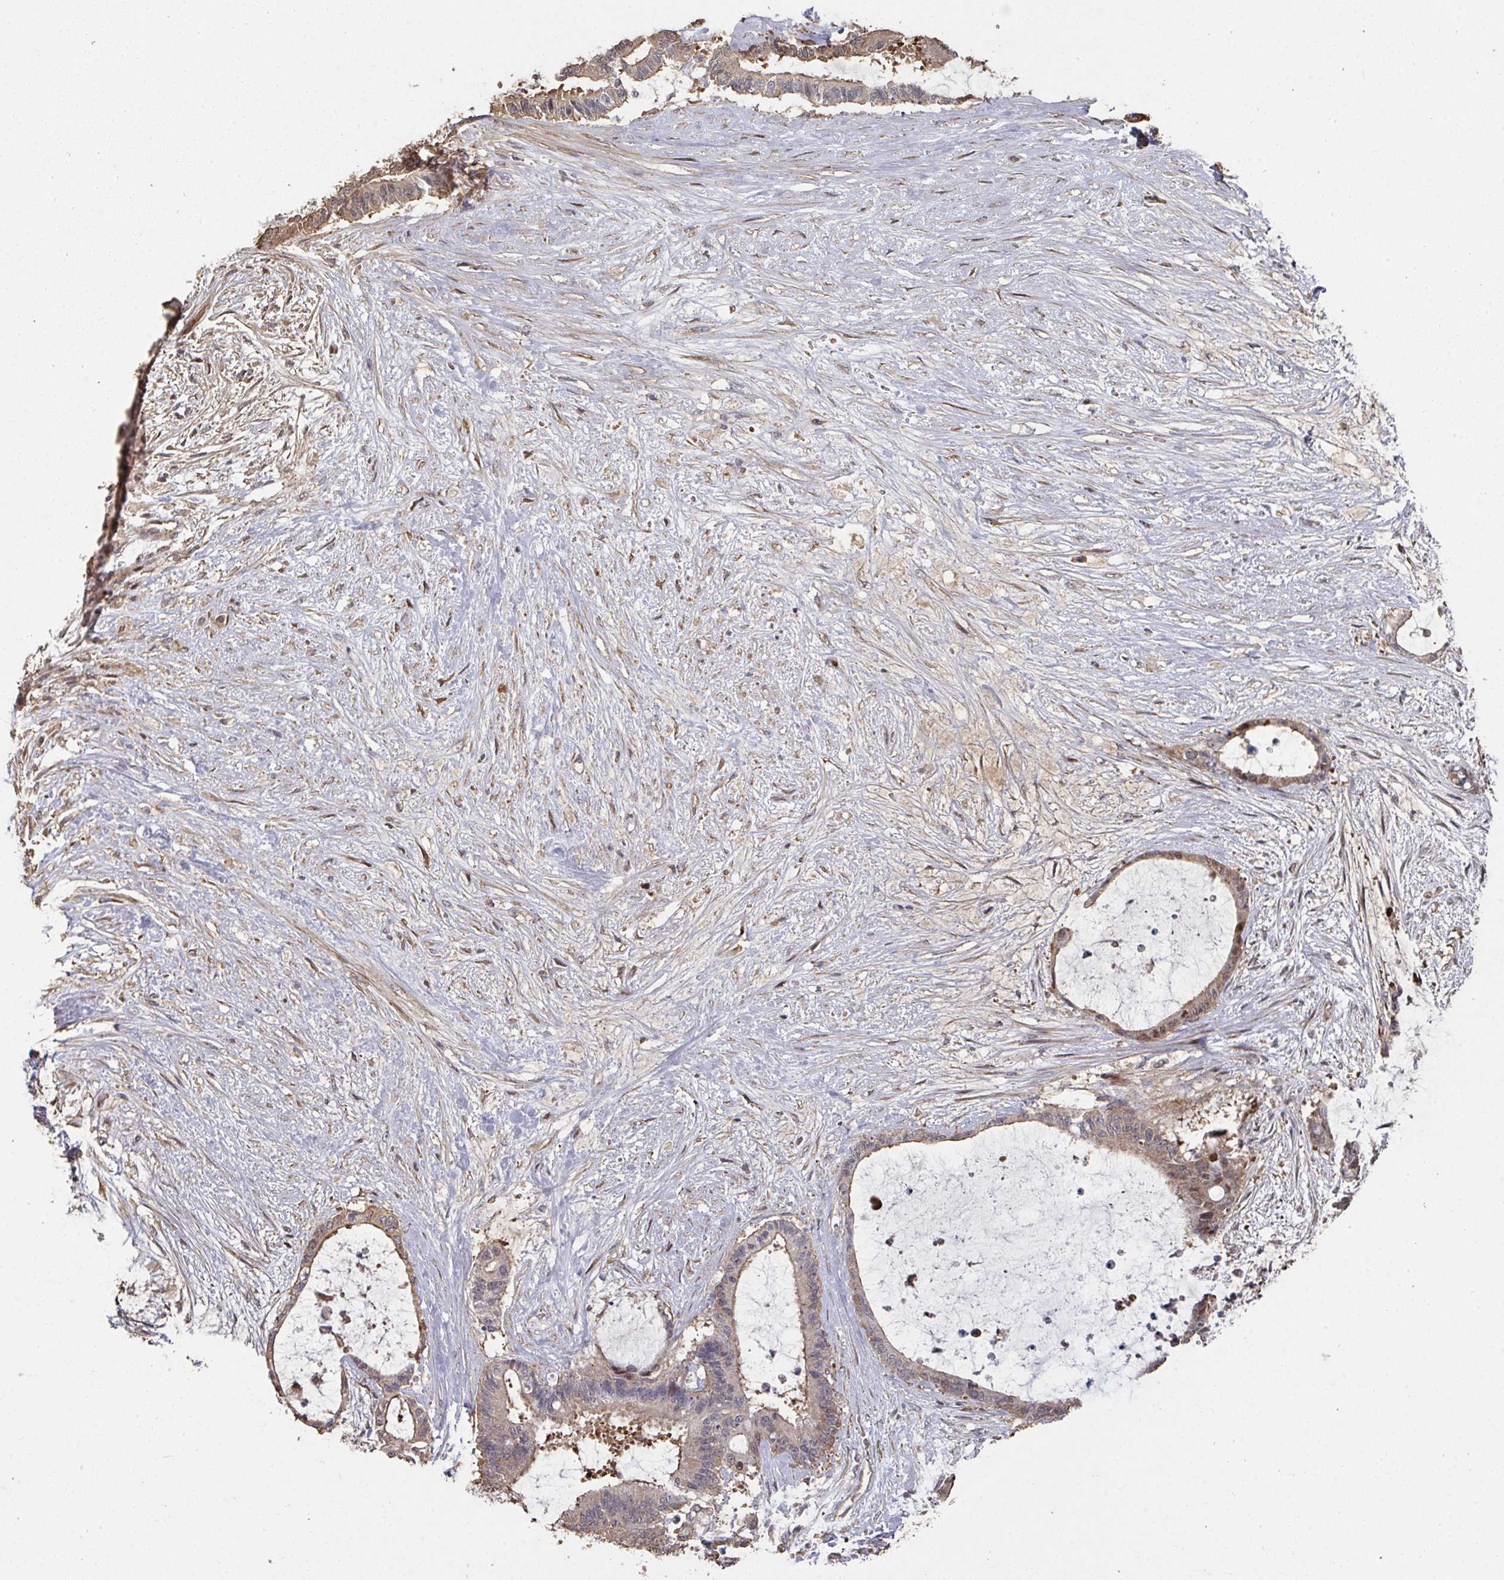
{"staining": {"intensity": "moderate", "quantity": "25%-75%", "location": "cytoplasmic/membranous,nuclear"}, "tissue": "liver cancer", "cell_type": "Tumor cells", "image_type": "cancer", "snomed": [{"axis": "morphology", "description": "Normal tissue, NOS"}, {"axis": "morphology", "description": "Cholangiocarcinoma"}, {"axis": "topography", "description": "Liver"}, {"axis": "topography", "description": "Peripheral nerve tissue"}], "caption": "Cholangiocarcinoma (liver) stained with DAB IHC displays medium levels of moderate cytoplasmic/membranous and nuclear staining in approximately 25%-75% of tumor cells.", "gene": "CA7", "patient": {"sex": "female", "age": 73}}